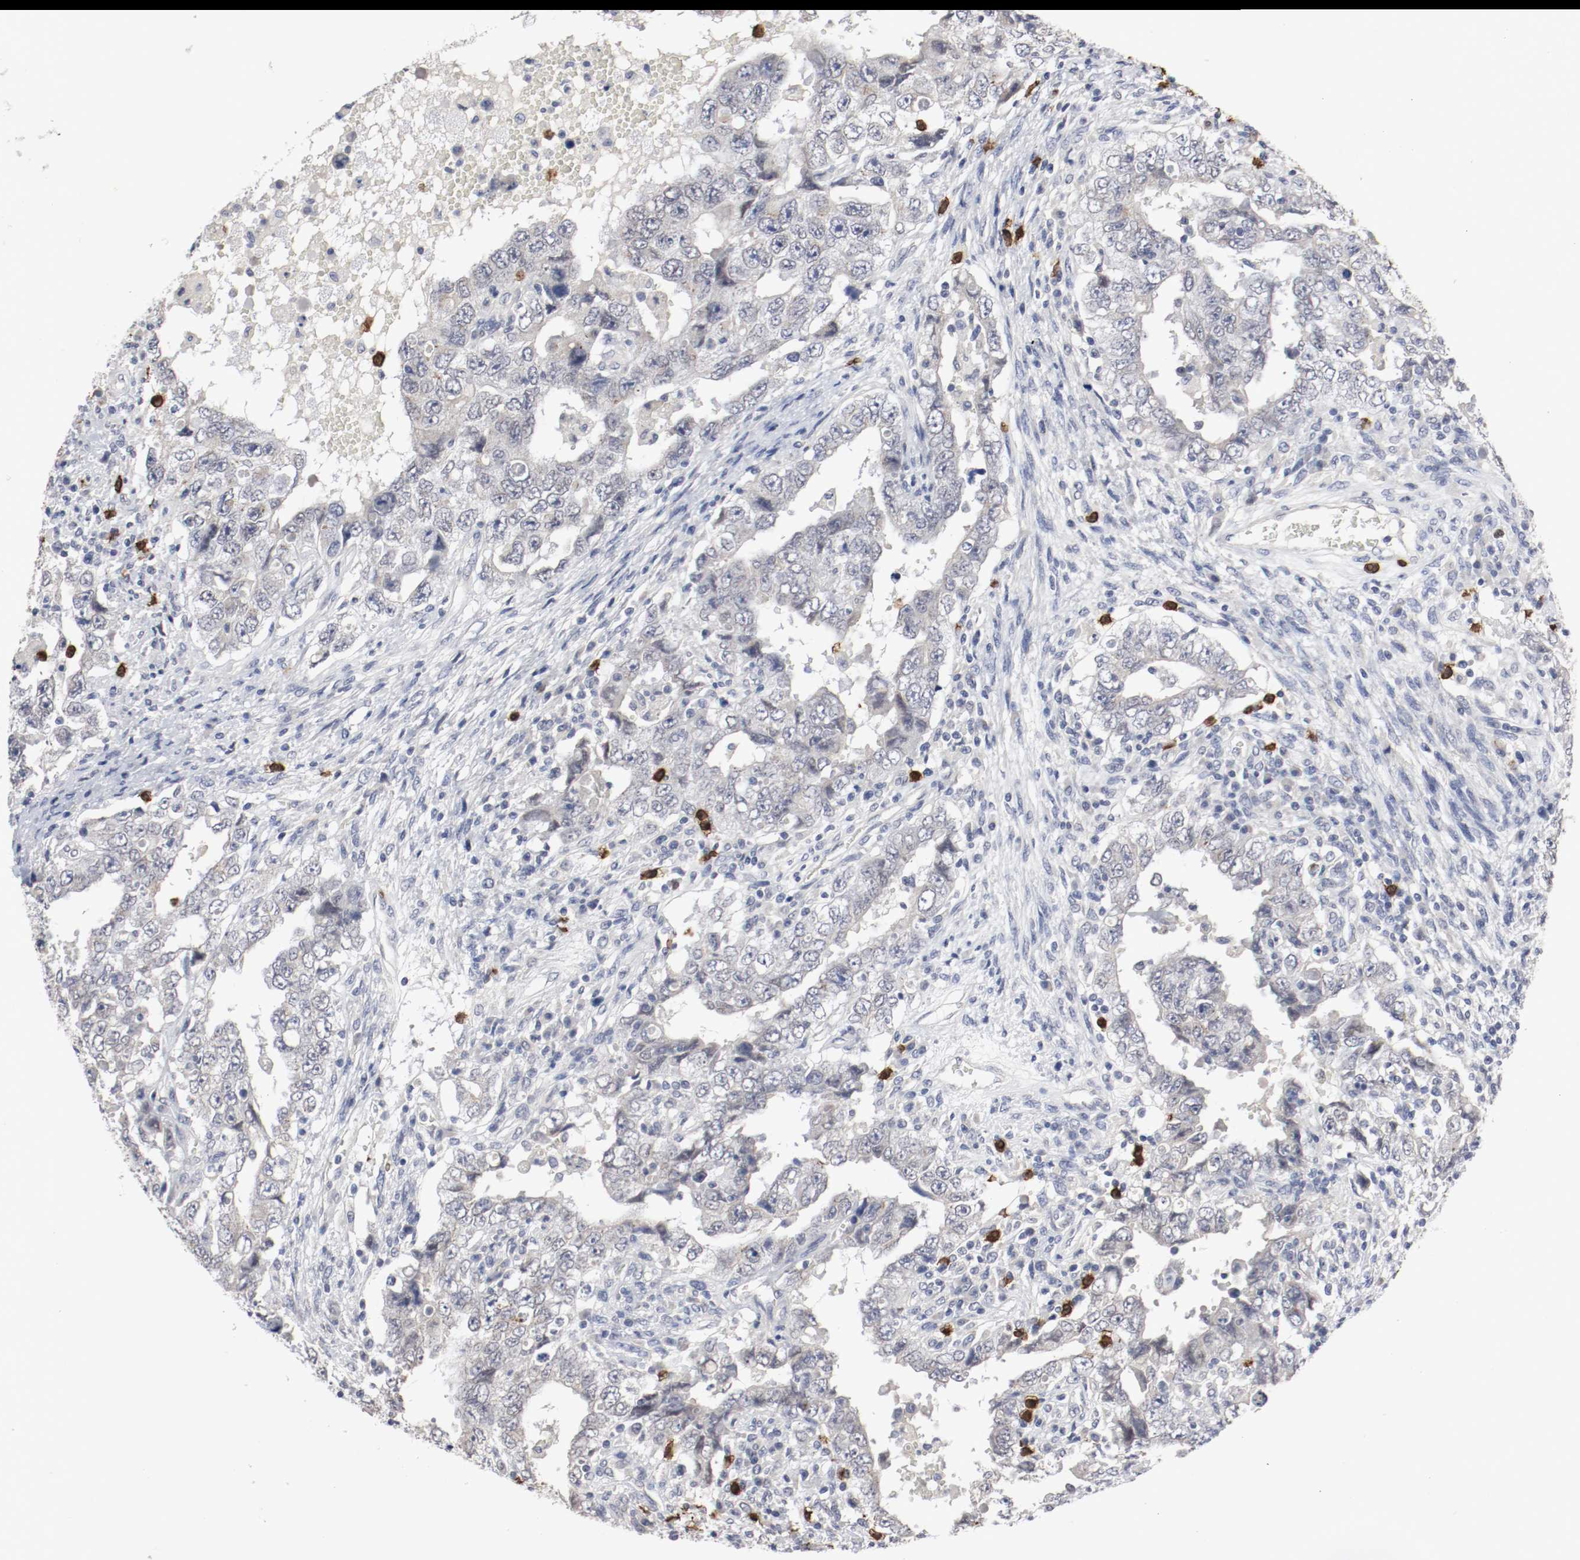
{"staining": {"intensity": "negative", "quantity": "none", "location": "none"}, "tissue": "testis cancer", "cell_type": "Tumor cells", "image_type": "cancer", "snomed": [{"axis": "morphology", "description": "Carcinoma, Embryonal, NOS"}, {"axis": "topography", "description": "Testis"}], "caption": "The micrograph reveals no staining of tumor cells in testis cancer. (Brightfield microscopy of DAB immunohistochemistry (IHC) at high magnification).", "gene": "CEBPE", "patient": {"sex": "male", "age": 26}}